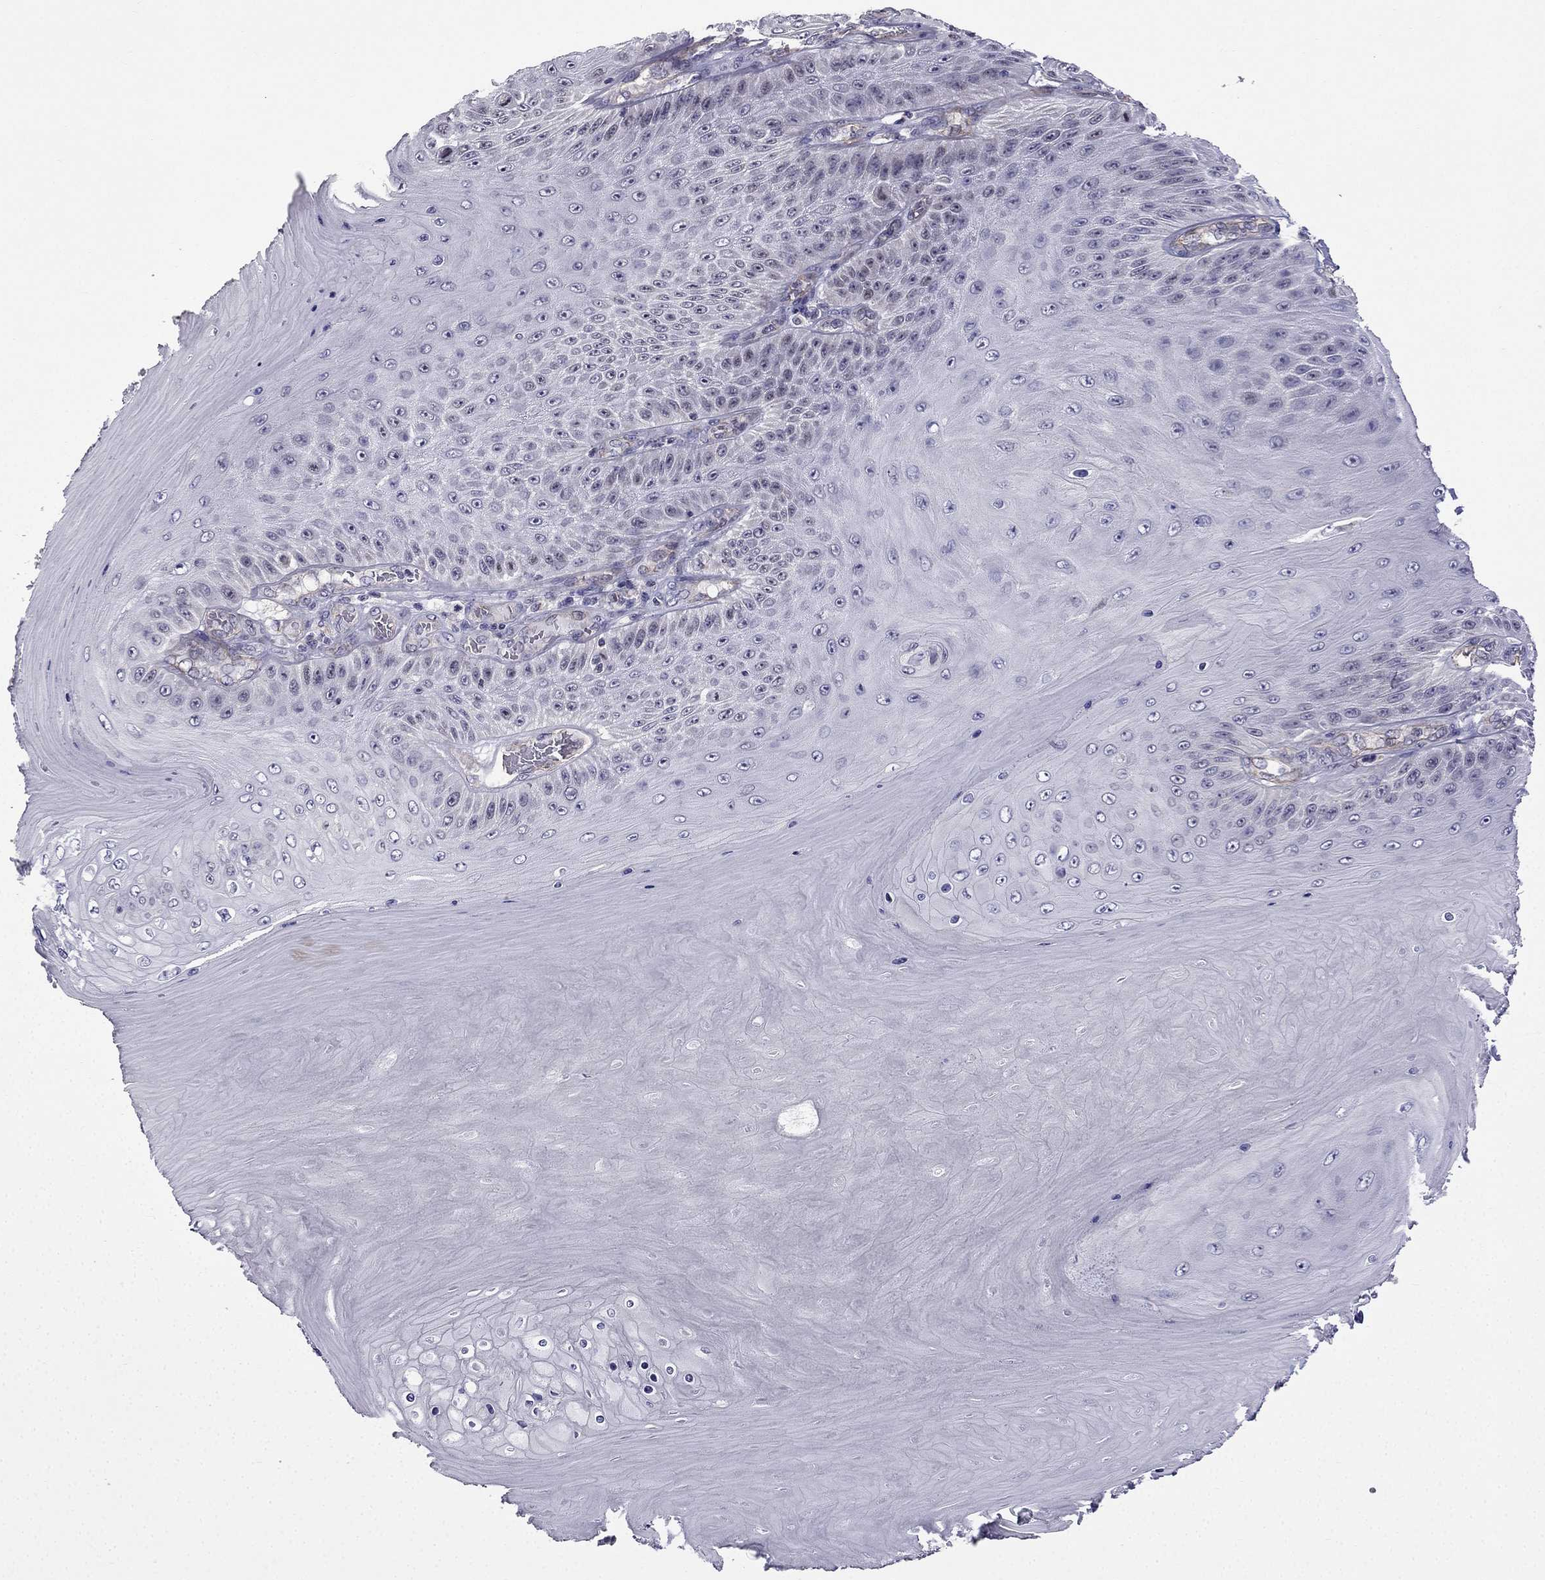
{"staining": {"intensity": "negative", "quantity": "none", "location": "none"}, "tissue": "skin cancer", "cell_type": "Tumor cells", "image_type": "cancer", "snomed": [{"axis": "morphology", "description": "Squamous cell carcinoma, NOS"}, {"axis": "topography", "description": "Skin"}], "caption": "A high-resolution image shows IHC staining of skin cancer, which reveals no significant expression in tumor cells.", "gene": "SLC6A2", "patient": {"sex": "male", "age": 62}}